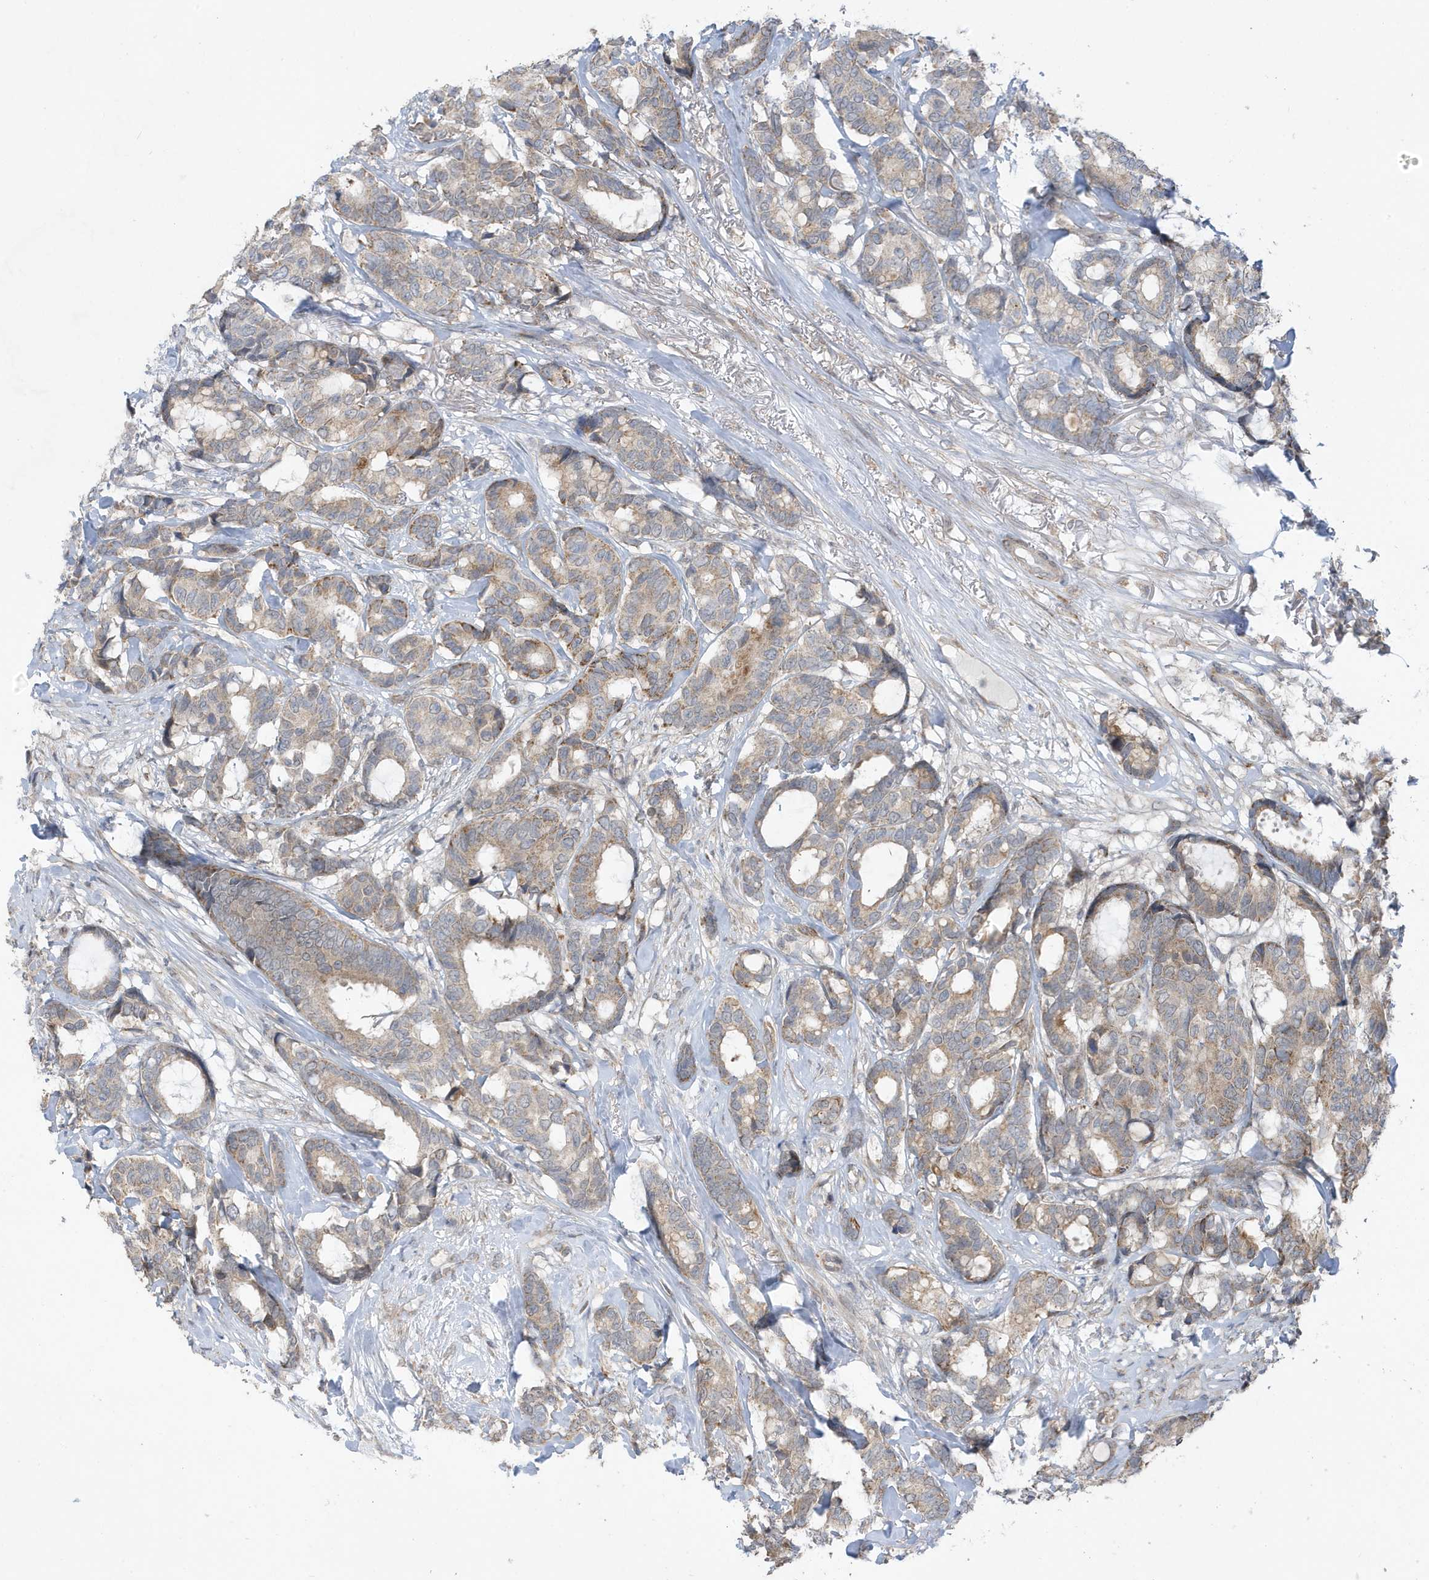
{"staining": {"intensity": "weak", "quantity": "25%-75%", "location": "cytoplasmic/membranous"}, "tissue": "breast cancer", "cell_type": "Tumor cells", "image_type": "cancer", "snomed": [{"axis": "morphology", "description": "Duct carcinoma"}, {"axis": "topography", "description": "Breast"}], "caption": "Breast cancer tissue exhibits weak cytoplasmic/membranous expression in about 25%-75% of tumor cells, visualized by immunohistochemistry.", "gene": "ATP13A5", "patient": {"sex": "female", "age": 87}}